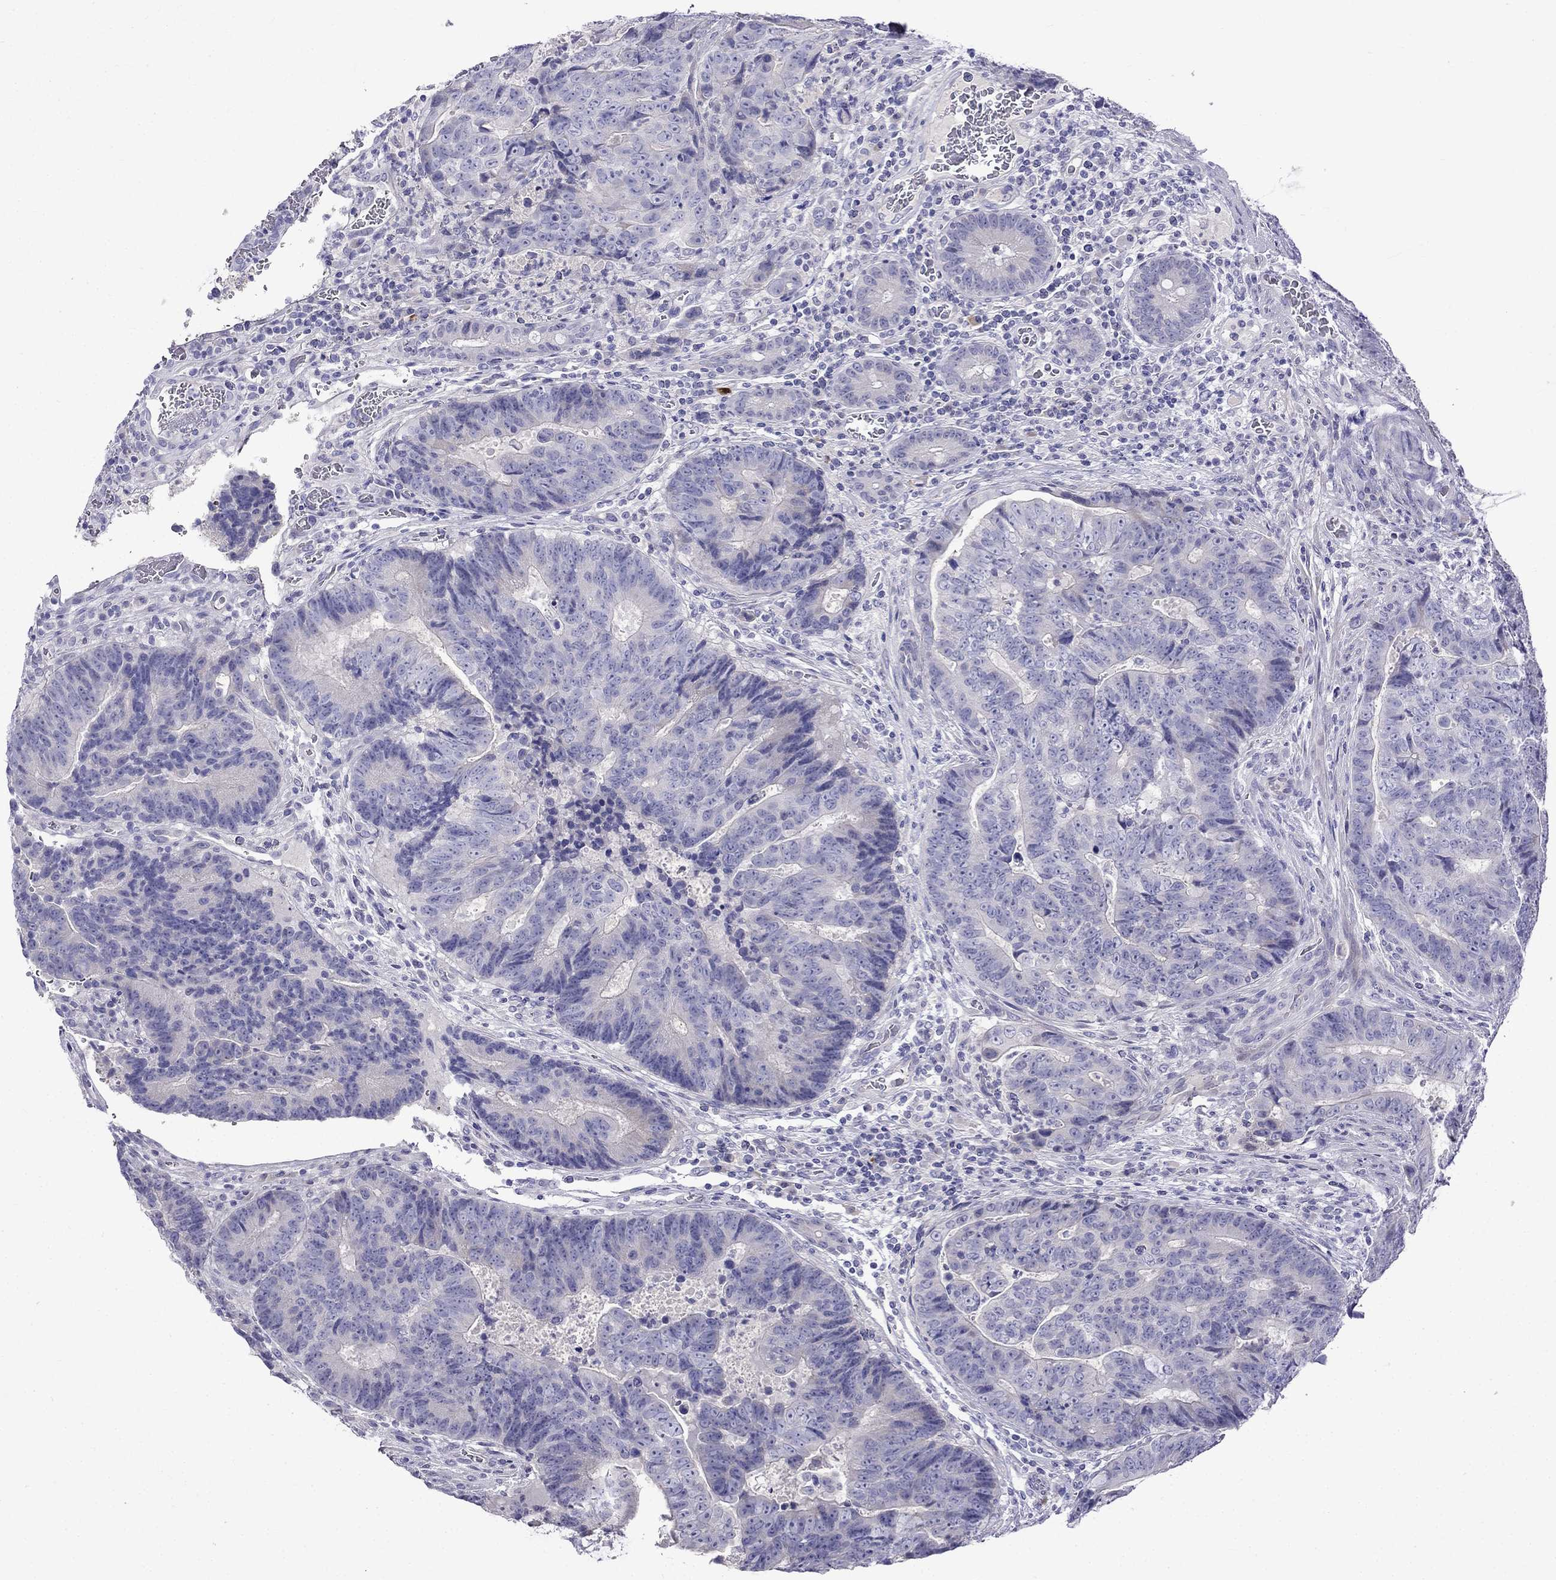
{"staining": {"intensity": "negative", "quantity": "none", "location": "none"}, "tissue": "colorectal cancer", "cell_type": "Tumor cells", "image_type": "cancer", "snomed": [{"axis": "morphology", "description": "Adenocarcinoma, NOS"}, {"axis": "topography", "description": "Colon"}], "caption": "Colorectal cancer (adenocarcinoma) stained for a protein using immunohistochemistry displays no positivity tumor cells.", "gene": "PATE1", "patient": {"sex": "female", "age": 48}}